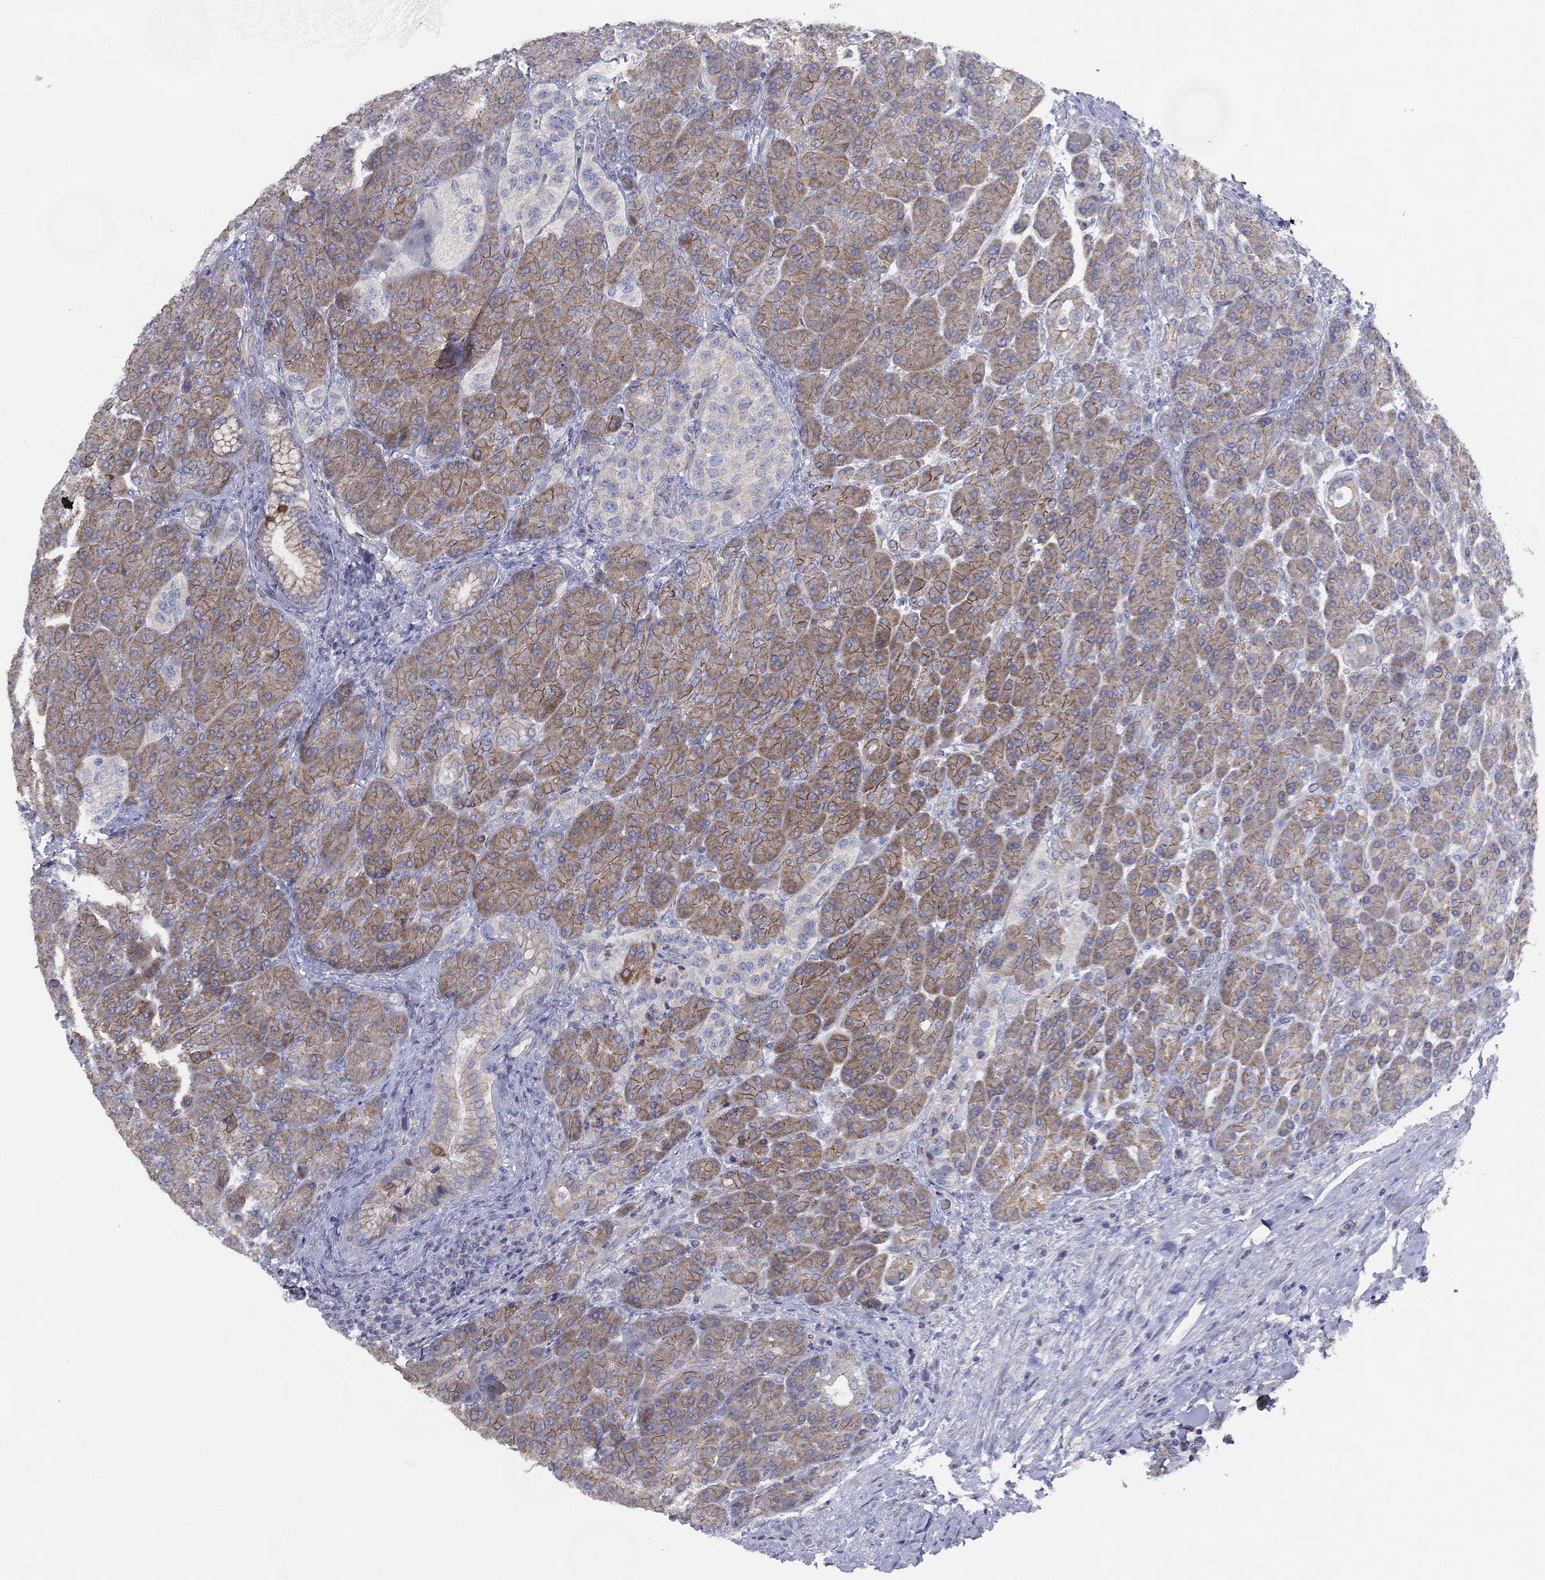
{"staining": {"intensity": "moderate", "quantity": ">75%", "location": "cytoplasmic/membranous"}, "tissue": "pancreas", "cell_type": "Exocrine glandular cells", "image_type": "normal", "snomed": [{"axis": "morphology", "description": "Normal tissue, NOS"}, {"axis": "topography", "description": "Pancreas"}], "caption": "The micrograph displays staining of unremarkable pancreas, revealing moderate cytoplasmic/membranous protein expression (brown color) within exocrine glandular cells.", "gene": "ZNF223", "patient": {"sex": "male", "age": 70}}